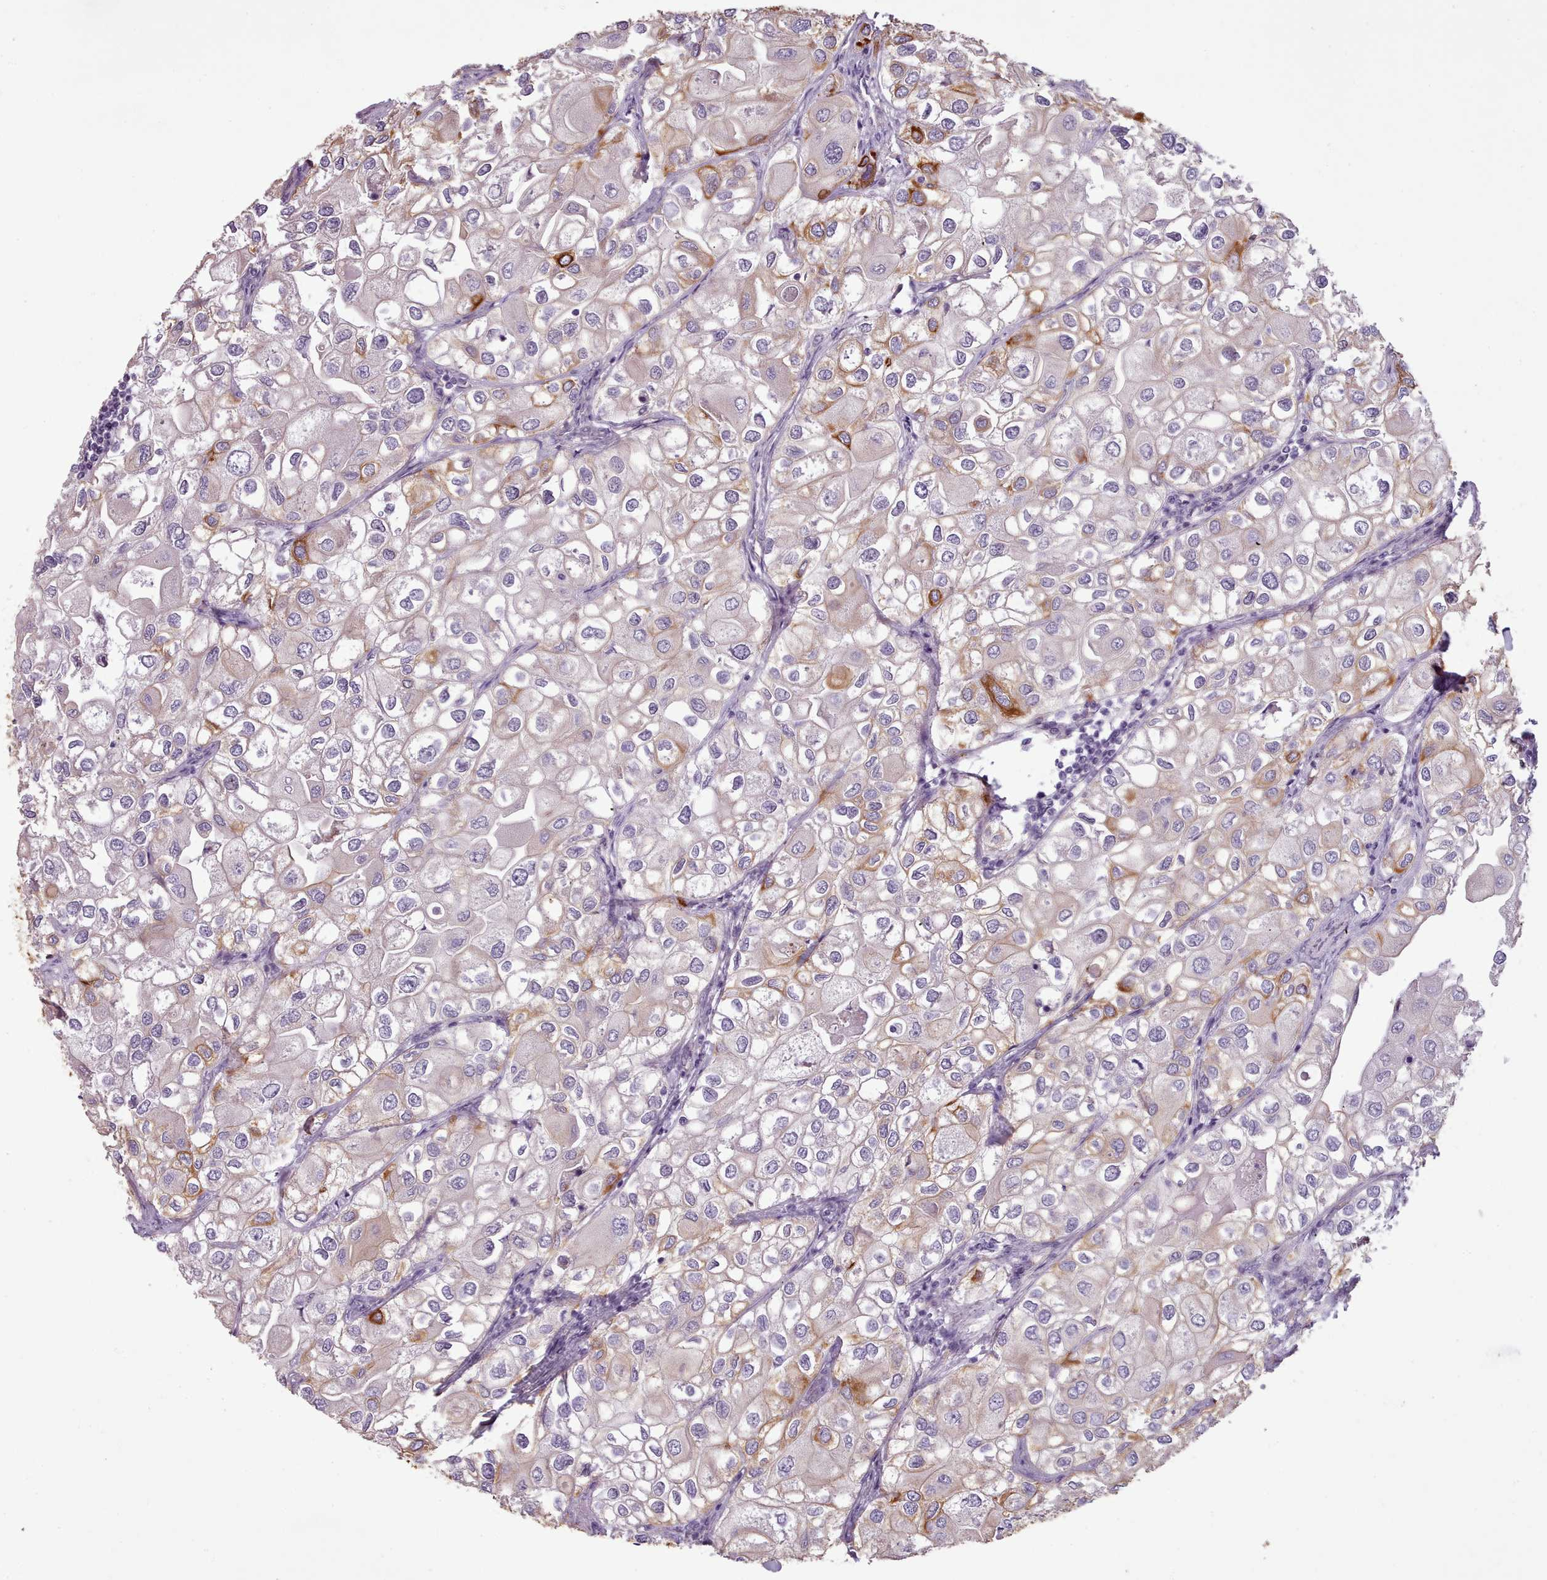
{"staining": {"intensity": "moderate", "quantity": "<25%", "location": "cytoplasmic/membranous"}, "tissue": "urothelial cancer", "cell_type": "Tumor cells", "image_type": "cancer", "snomed": [{"axis": "morphology", "description": "Urothelial carcinoma, High grade"}, {"axis": "topography", "description": "Urinary bladder"}], "caption": "There is low levels of moderate cytoplasmic/membranous staining in tumor cells of high-grade urothelial carcinoma, as demonstrated by immunohistochemical staining (brown color).", "gene": "PLD4", "patient": {"sex": "male", "age": 64}}